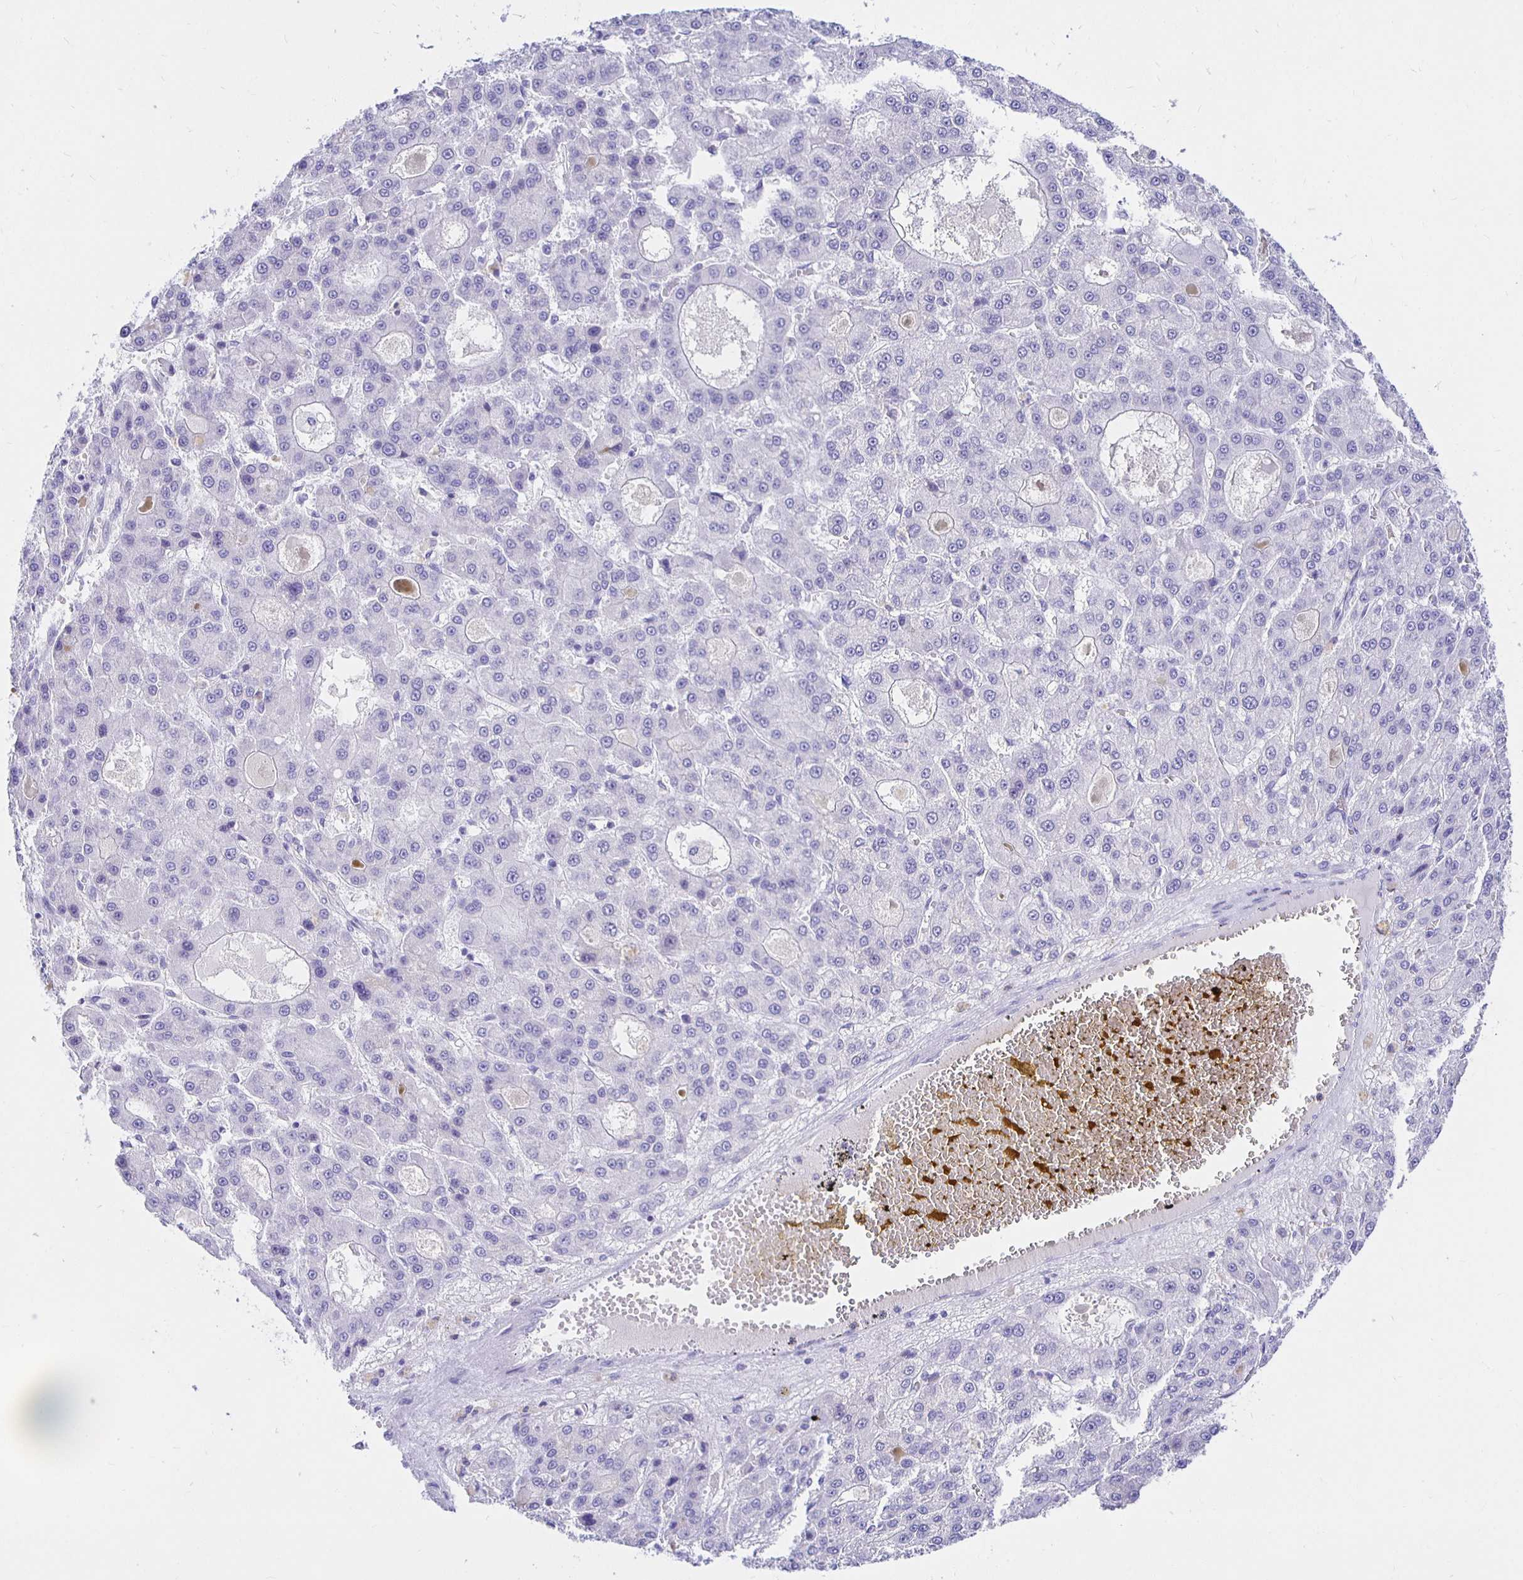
{"staining": {"intensity": "negative", "quantity": "none", "location": "none"}, "tissue": "liver cancer", "cell_type": "Tumor cells", "image_type": "cancer", "snomed": [{"axis": "morphology", "description": "Carcinoma, Hepatocellular, NOS"}, {"axis": "topography", "description": "Liver"}], "caption": "High power microscopy image of an immunohistochemistry image of liver cancer, revealing no significant positivity in tumor cells.", "gene": "UMOD", "patient": {"sex": "male", "age": 70}}